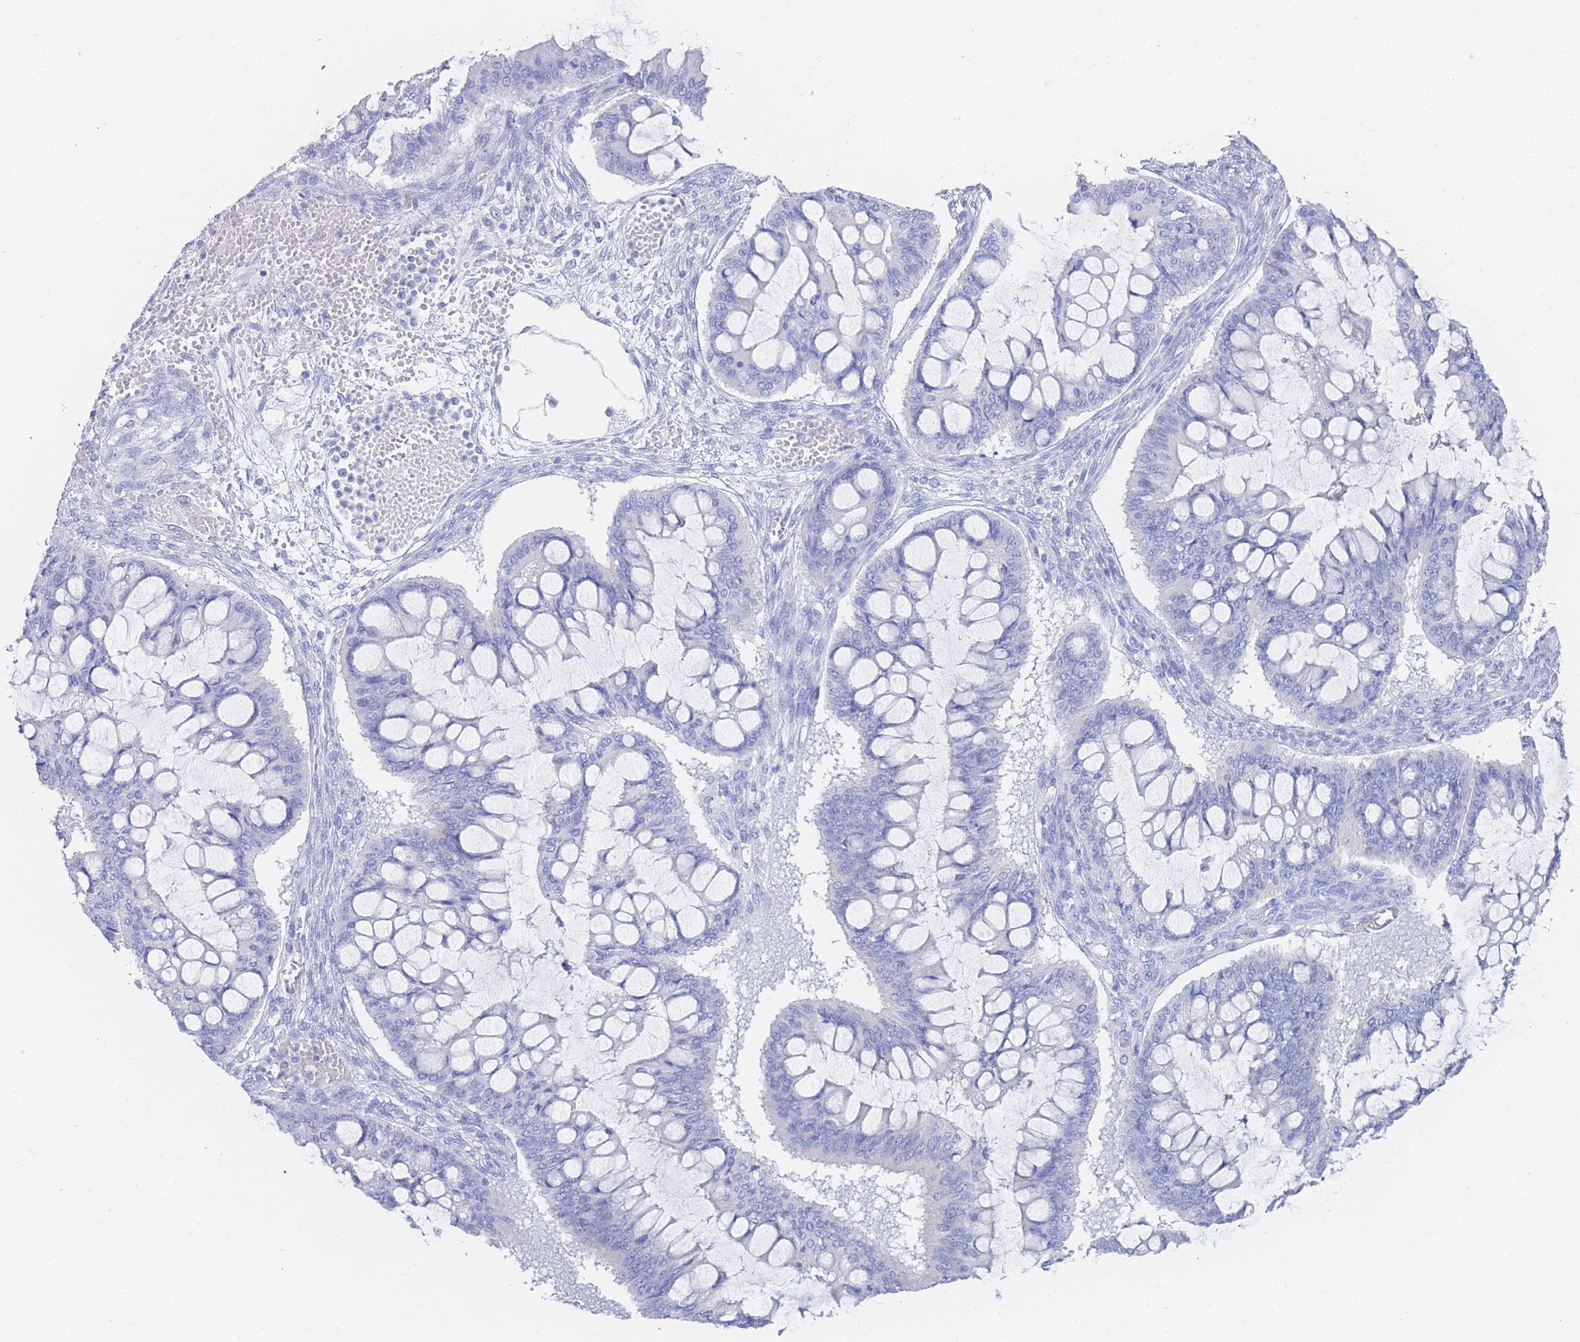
{"staining": {"intensity": "negative", "quantity": "none", "location": "none"}, "tissue": "ovarian cancer", "cell_type": "Tumor cells", "image_type": "cancer", "snomed": [{"axis": "morphology", "description": "Cystadenocarcinoma, mucinous, NOS"}, {"axis": "topography", "description": "Ovary"}], "caption": "Tumor cells show no significant staining in mucinous cystadenocarcinoma (ovarian).", "gene": "LRRC37A", "patient": {"sex": "female", "age": 73}}